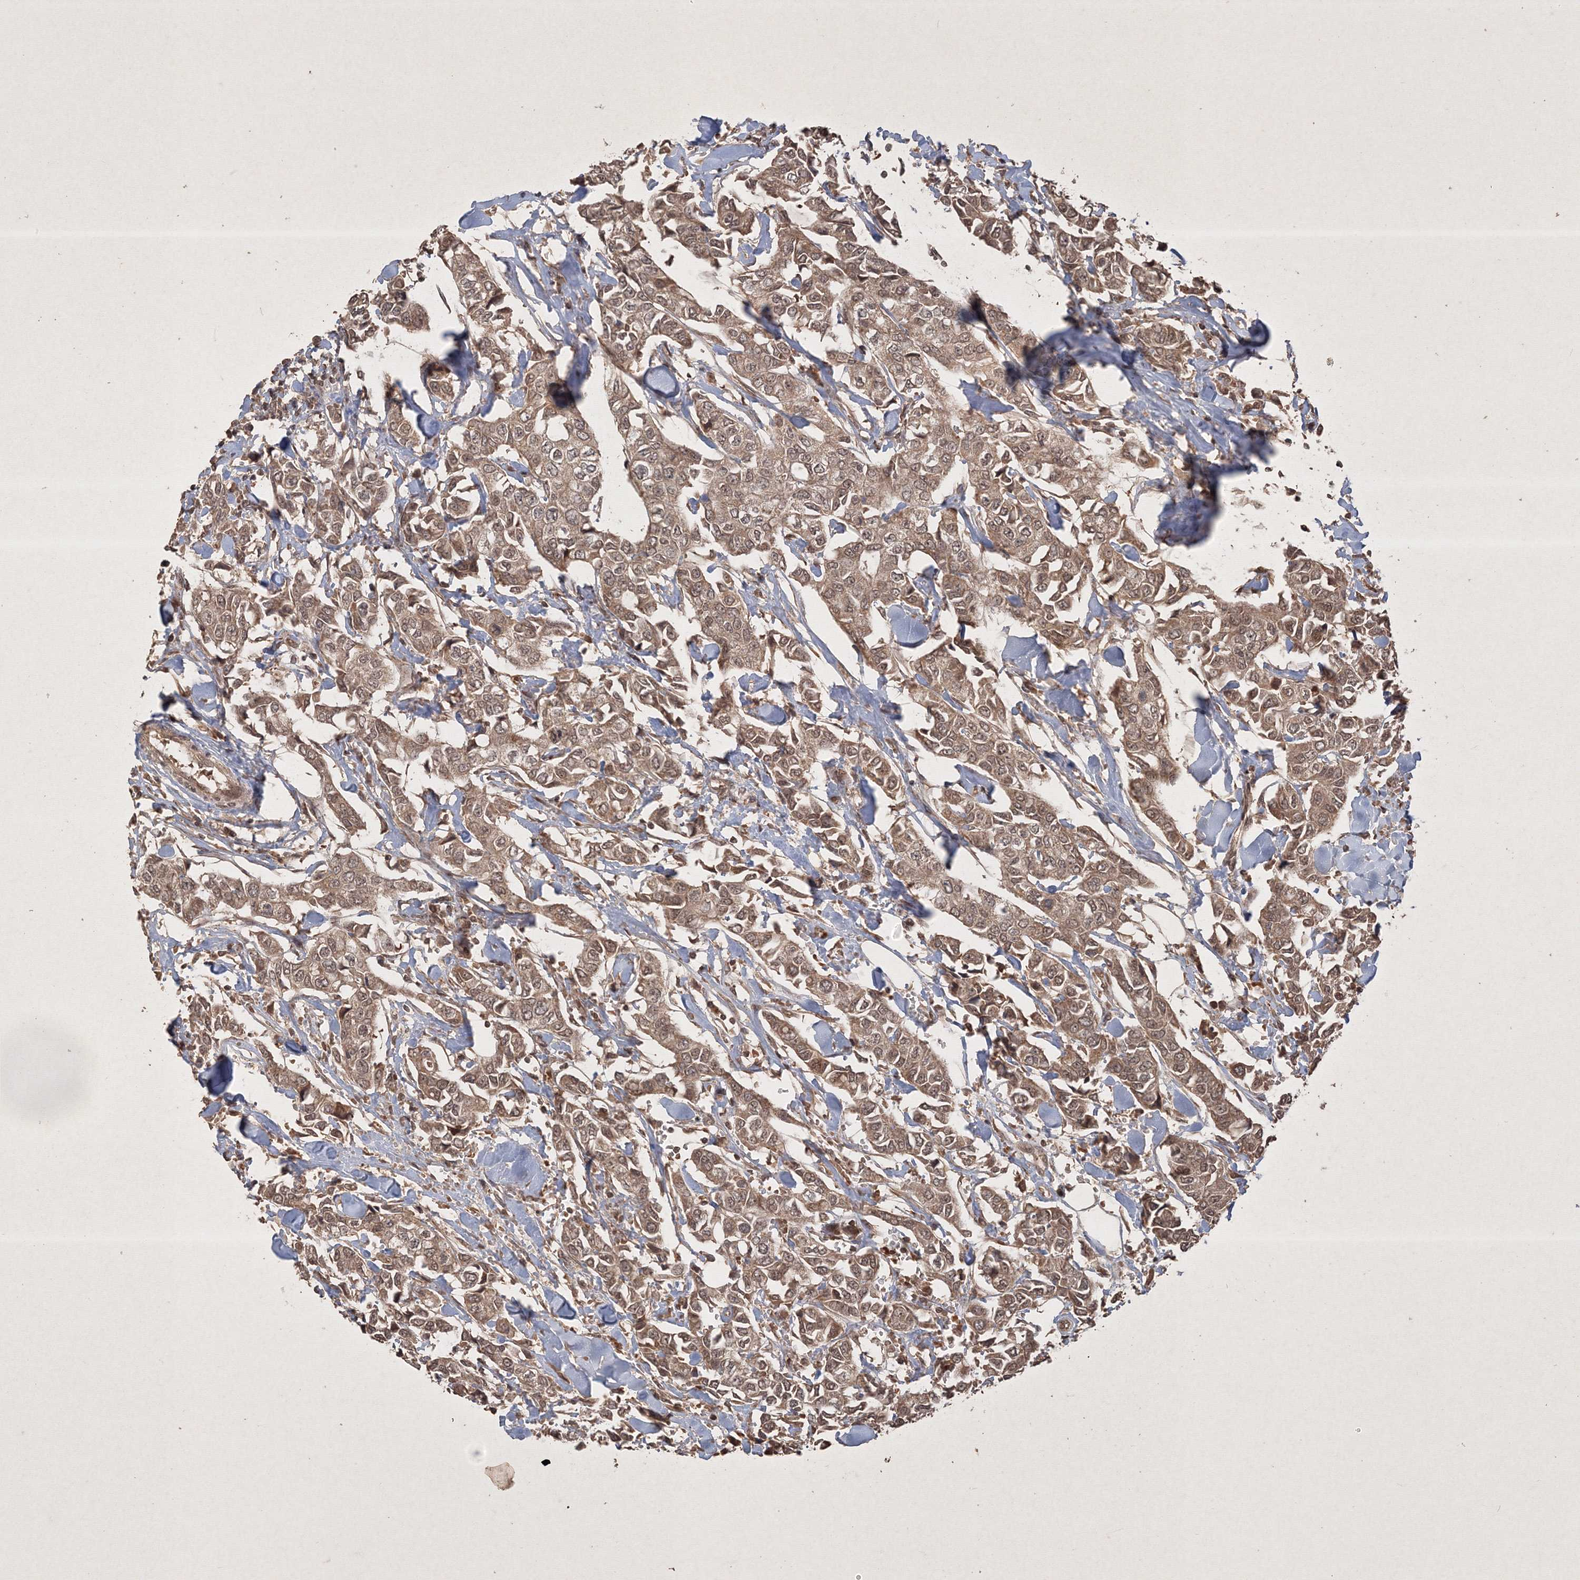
{"staining": {"intensity": "moderate", "quantity": ">75%", "location": "cytoplasmic/membranous,nuclear"}, "tissue": "breast cancer", "cell_type": "Tumor cells", "image_type": "cancer", "snomed": [{"axis": "morphology", "description": "Duct carcinoma"}, {"axis": "topography", "description": "Breast"}], "caption": "Breast cancer was stained to show a protein in brown. There is medium levels of moderate cytoplasmic/membranous and nuclear positivity in about >75% of tumor cells. (IHC, brightfield microscopy, high magnification).", "gene": "PELI3", "patient": {"sex": "female", "age": 80}}